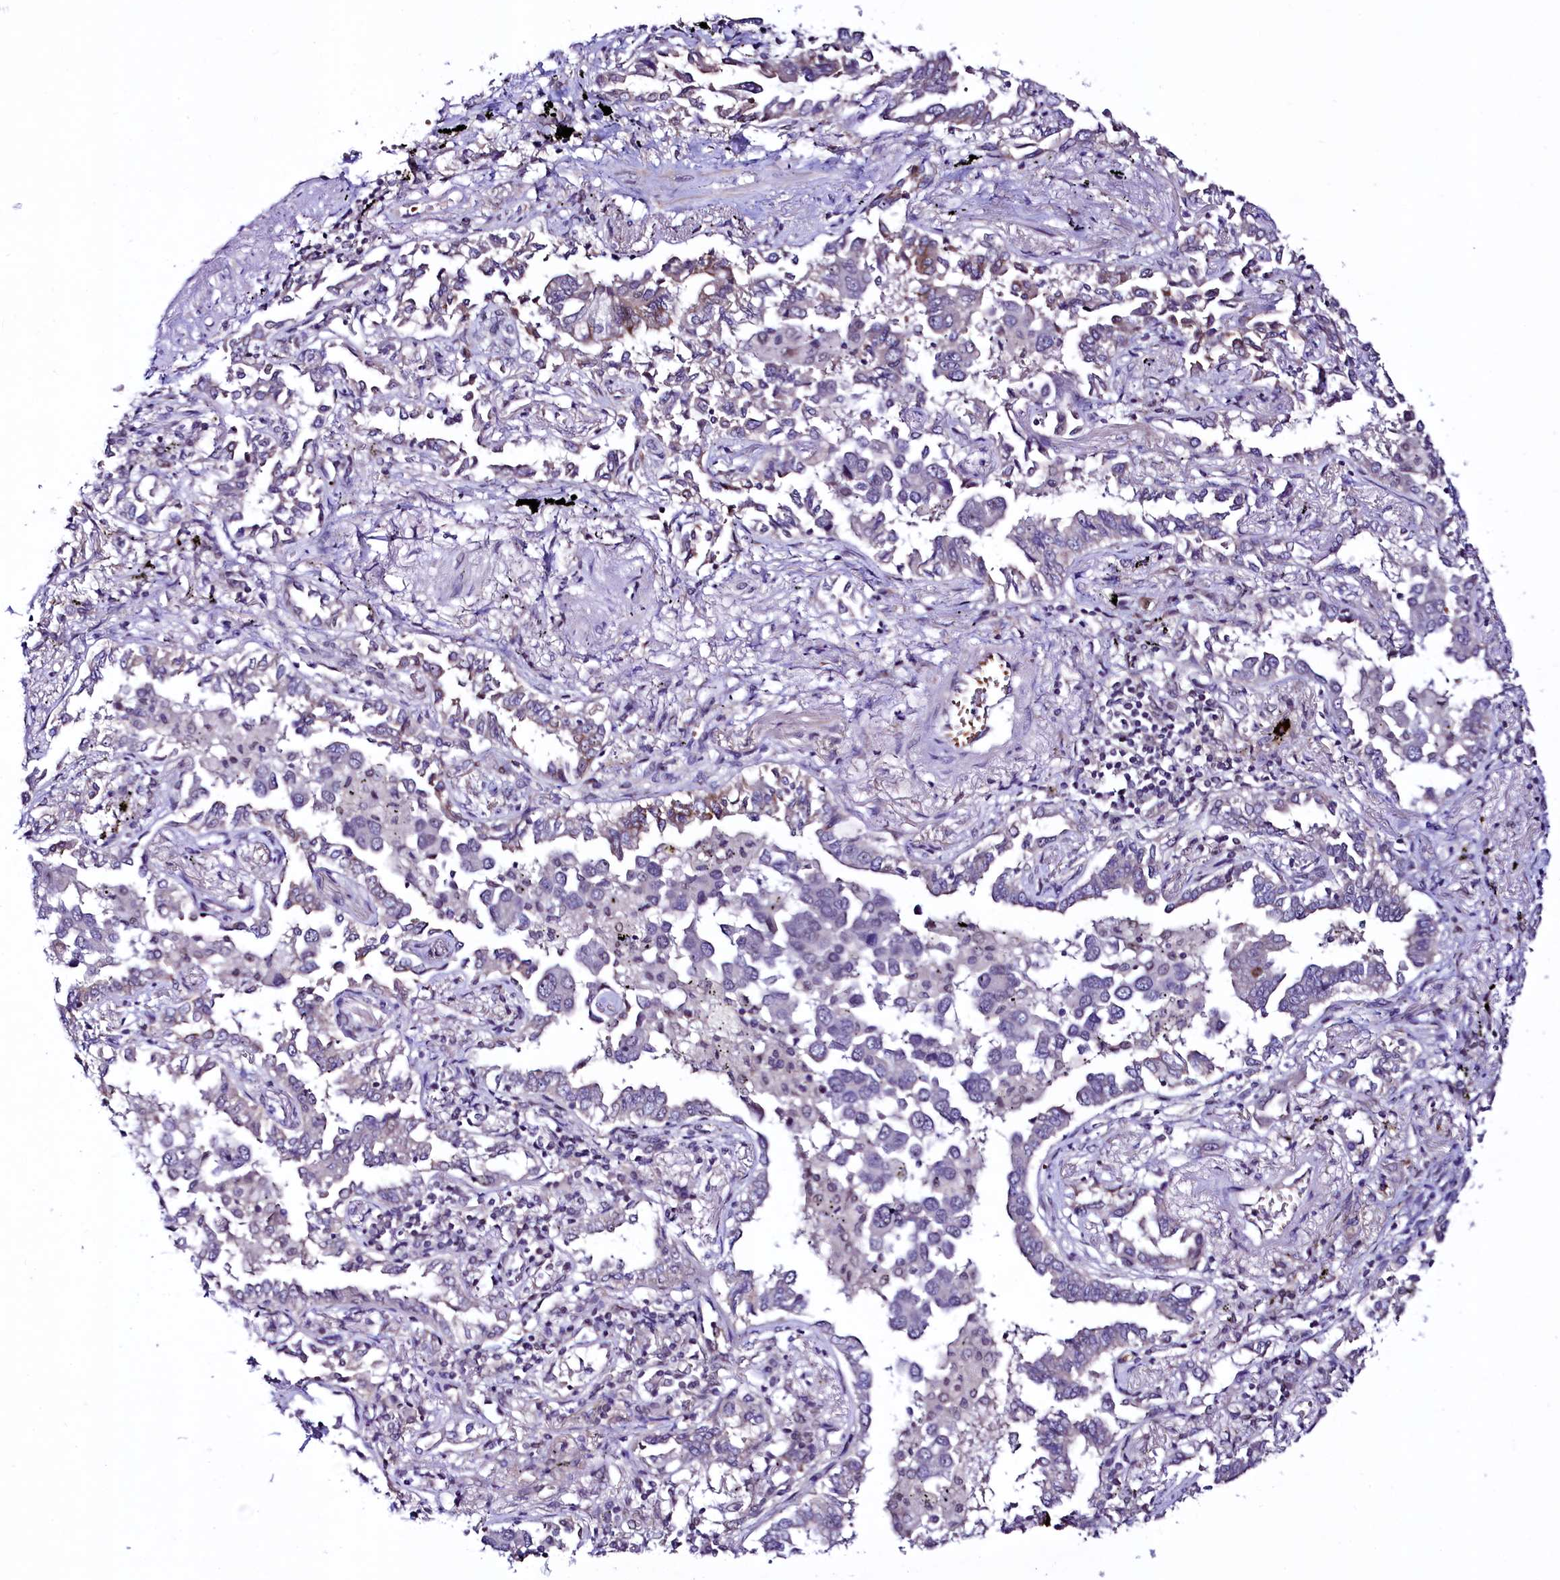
{"staining": {"intensity": "weak", "quantity": "<25%", "location": "cytoplasmic/membranous"}, "tissue": "lung cancer", "cell_type": "Tumor cells", "image_type": "cancer", "snomed": [{"axis": "morphology", "description": "Adenocarcinoma, NOS"}, {"axis": "topography", "description": "Lung"}], "caption": "Lung cancer stained for a protein using immunohistochemistry shows no expression tumor cells.", "gene": "LEUTX", "patient": {"sex": "male", "age": 67}}